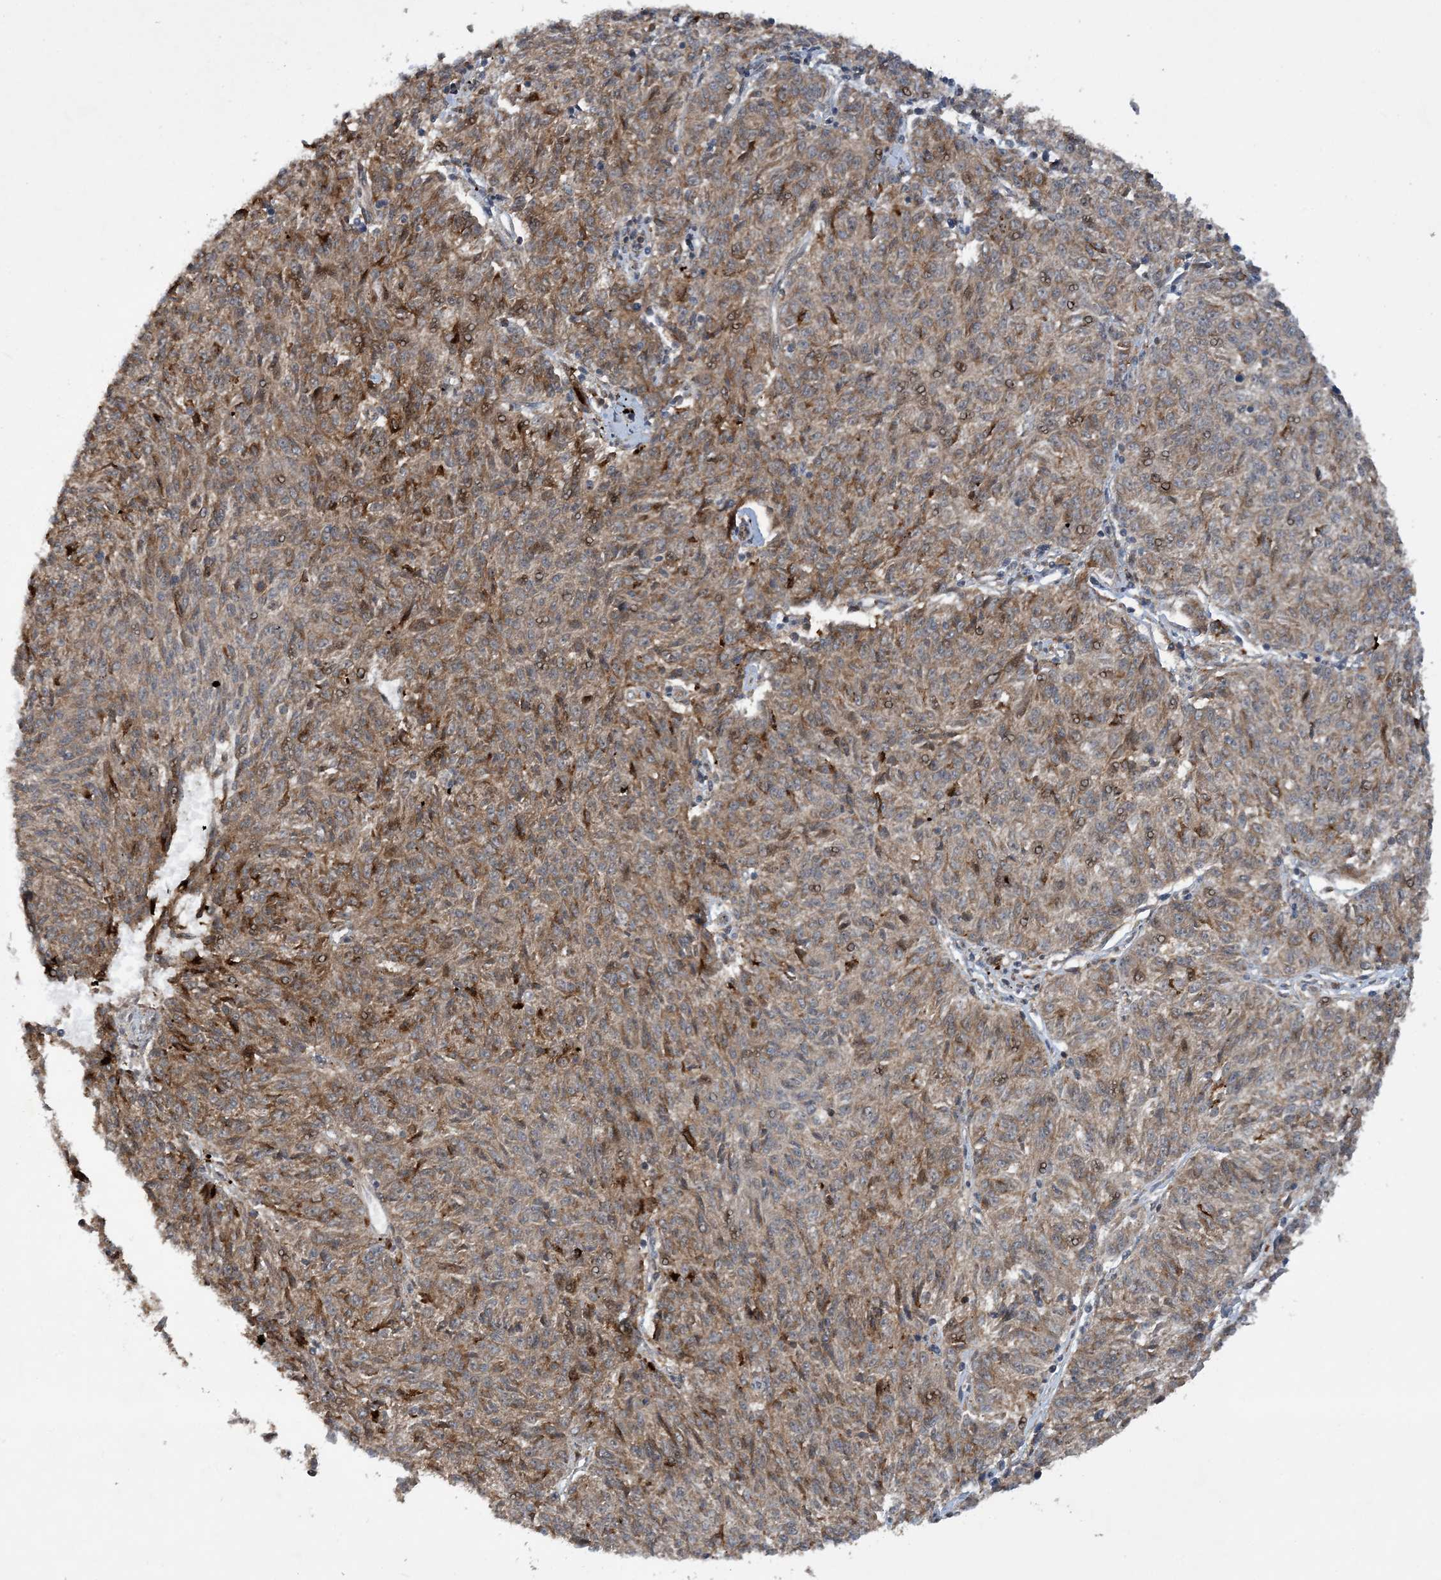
{"staining": {"intensity": "weak", "quantity": ">75%", "location": "cytoplasmic/membranous"}, "tissue": "melanoma", "cell_type": "Tumor cells", "image_type": "cancer", "snomed": [{"axis": "morphology", "description": "Malignant melanoma, NOS"}, {"axis": "topography", "description": "Skin"}], "caption": "IHC of human melanoma demonstrates low levels of weak cytoplasmic/membranous staining in approximately >75% of tumor cells. The staining is performed using DAB brown chromogen to label protein expression. The nuclei are counter-stained blue using hematoxylin.", "gene": "HEMK1", "patient": {"sex": "female", "age": 72}}